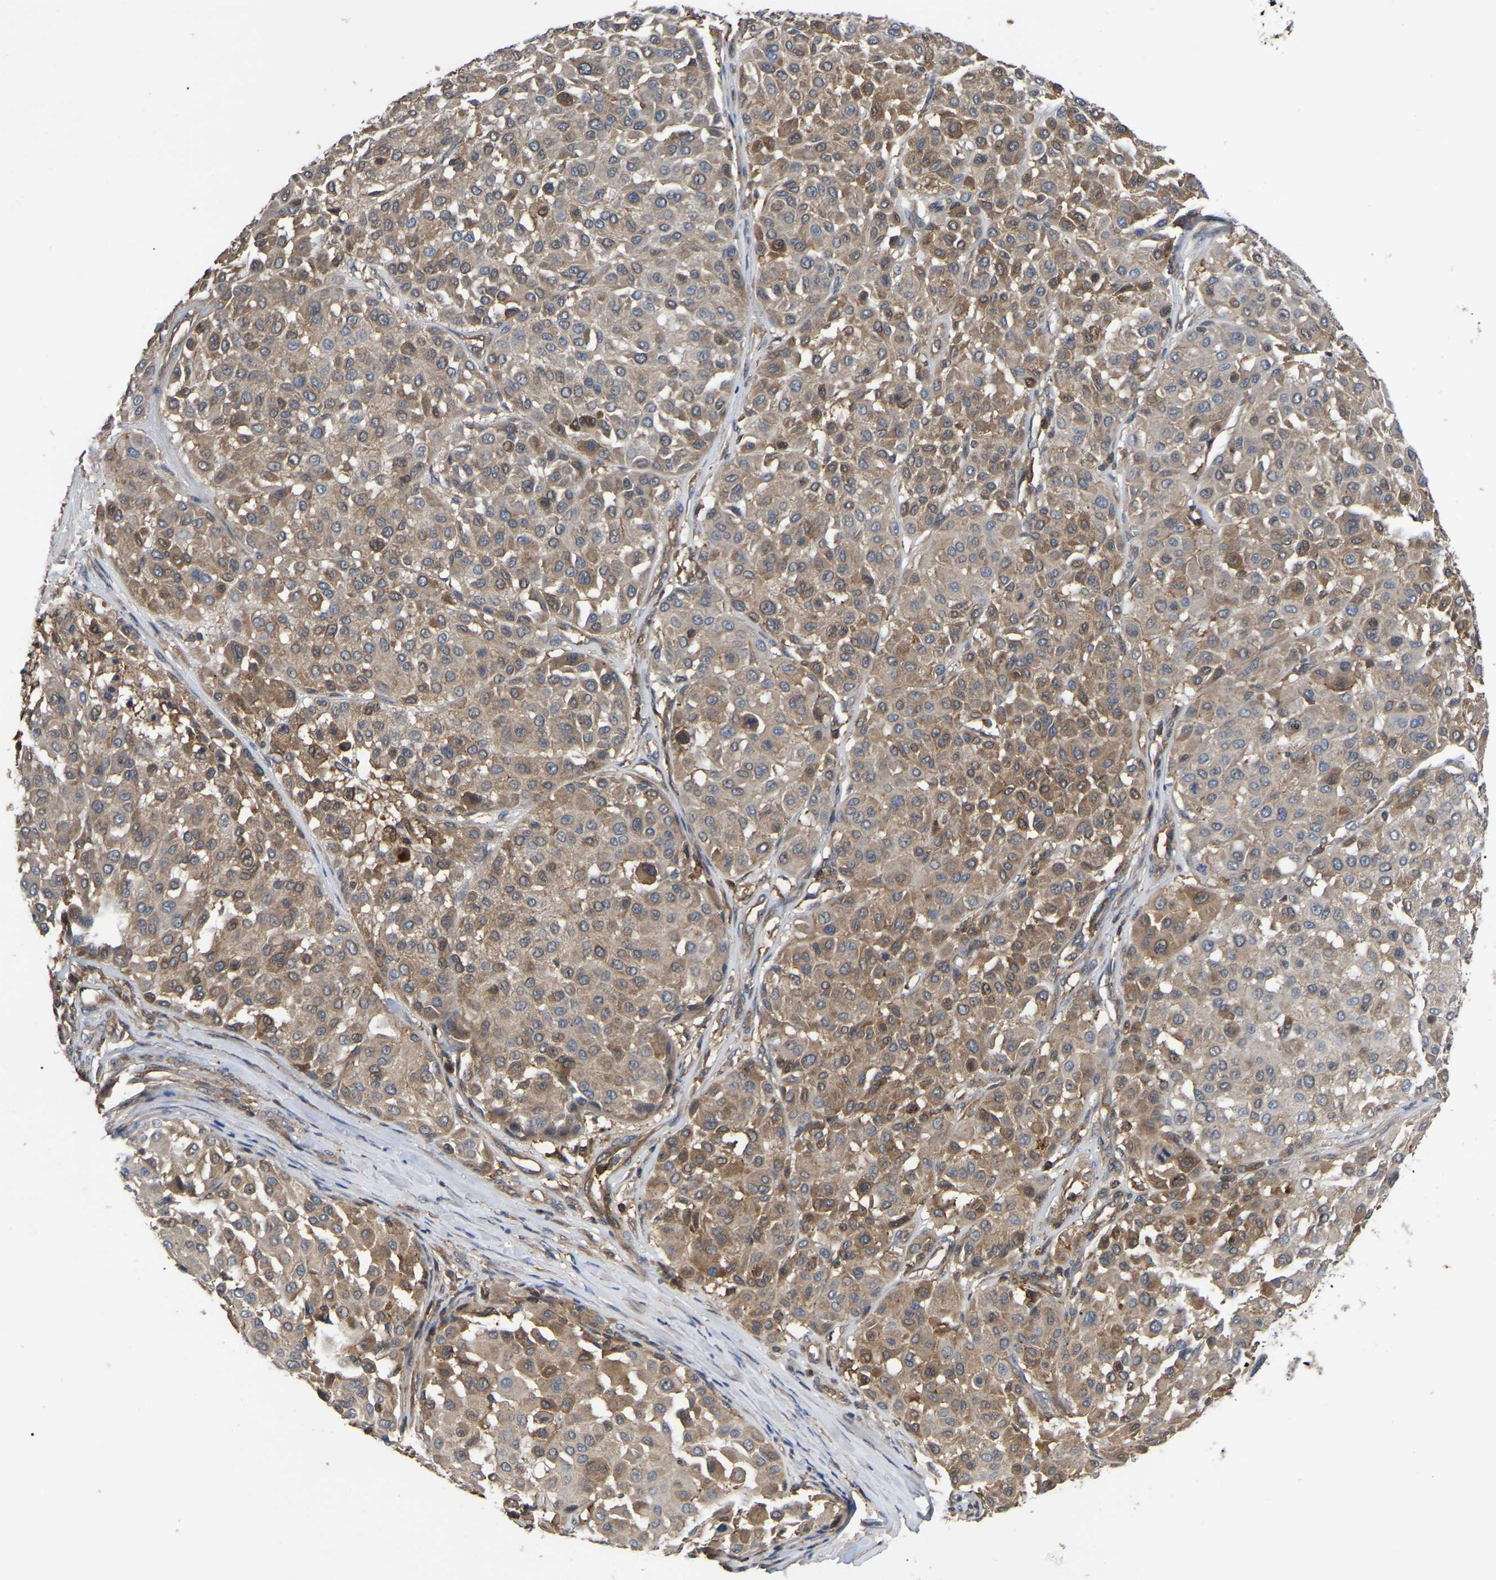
{"staining": {"intensity": "moderate", "quantity": ">75%", "location": "cytoplasmic/membranous"}, "tissue": "melanoma", "cell_type": "Tumor cells", "image_type": "cancer", "snomed": [{"axis": "morphology", "description": "Malignant melanoma, Metastatic site"}, {"axis": "topography", "description": "Soft tissue"}], "caption": "There is medium levels of moderate cytoplasmic/membranous expression in tumor cells of malignant melanoma (metastatic site), as demonstrated by immunohistochemical staining (brown color).", "gene": "CIT", "patient": {"sex": "male", "age": 41}}